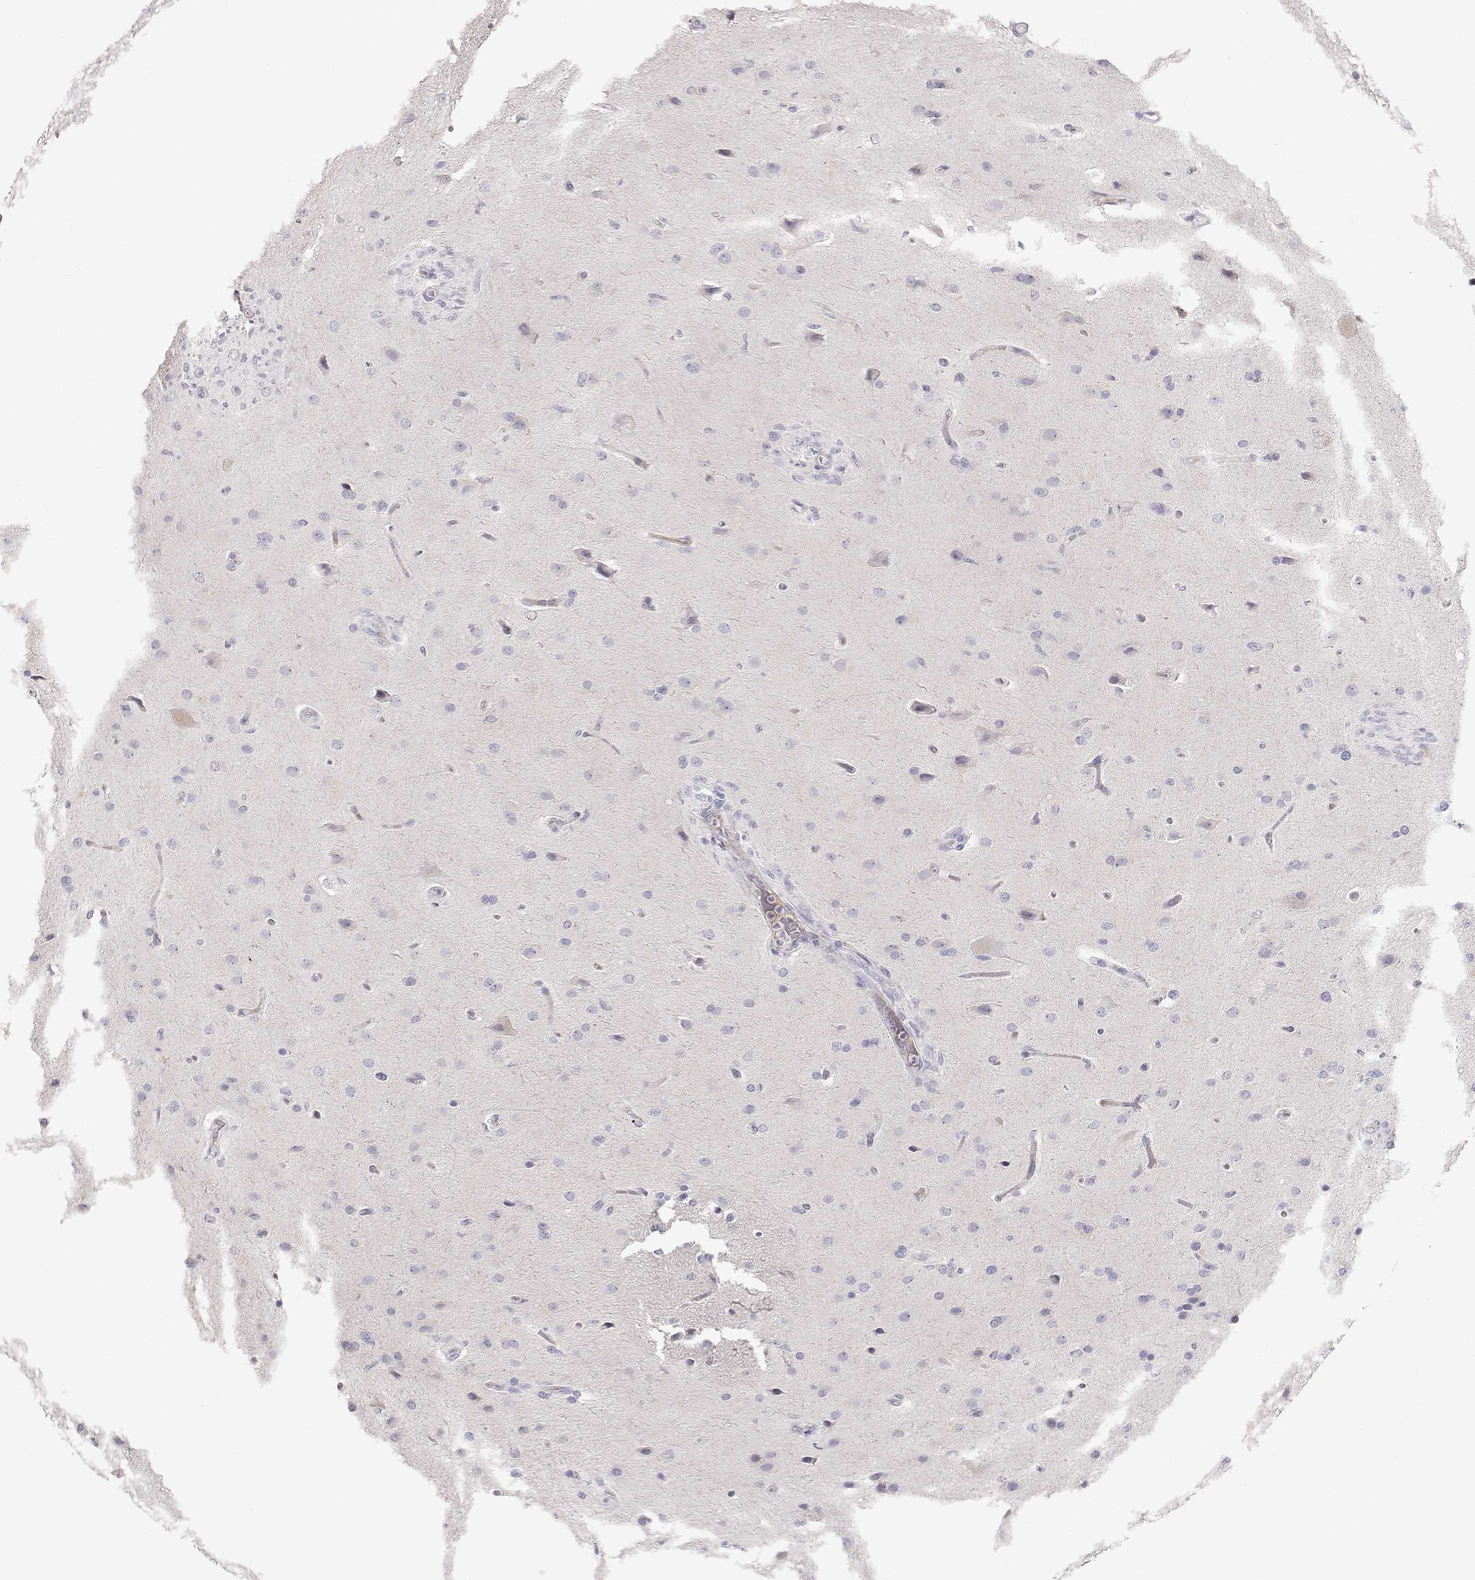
{"staining": {"intensity": "negative", "quantity": "none", "location": "none"}, "tissue": "glioma", "cell_type": "Tumor cells", "image_type": "cancer", "snomed": [{"axis": "morphology", "description": "Glioma, malignant, High grade"}, {"axis": "topography", "description": "Brain"}], "caption": "The image displays no staining of tumor cells in glioma.", "gene": "CDHR1", "patient": {"sex": "male", "age": 68}}